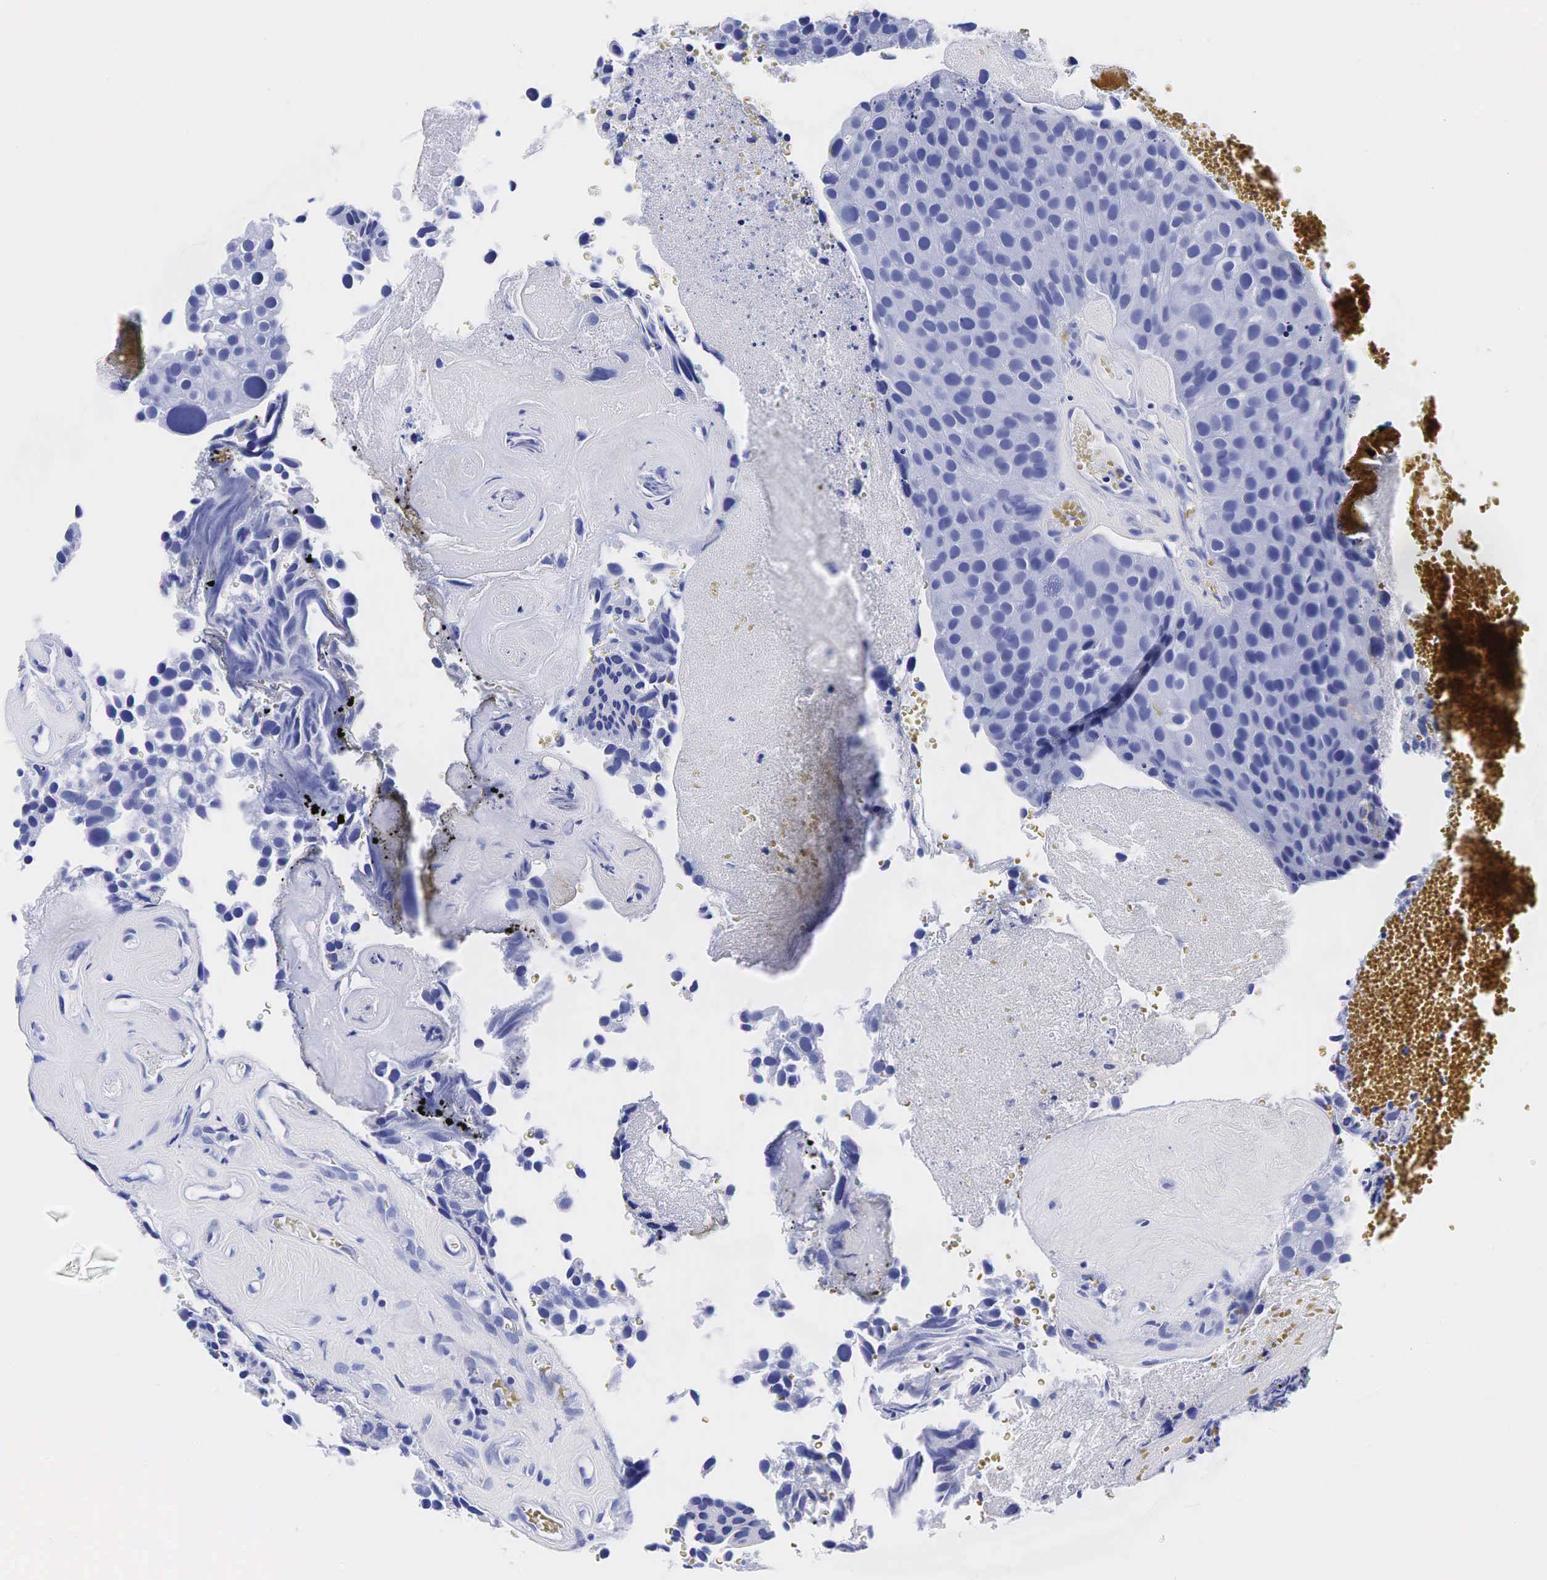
{"staining": {"intensity": "negative", "quantity": "none", "location": "none"}, "tissue": "urothelial cancer", "cell_type": "Tumor cells", "image_type": "cancer", "snomed": [{"axis": "morphology", "description": "Urothelial carcinoma, High grade"}, {"axis": "topography", "description": "Urinary bladder"}], "caption": "Immunohistochemical staining of urothelial cancer demonstrates no significant positivity in tumor cells.", "gene": "KLK3", "patient": {"sex": "male", "age": 72}}